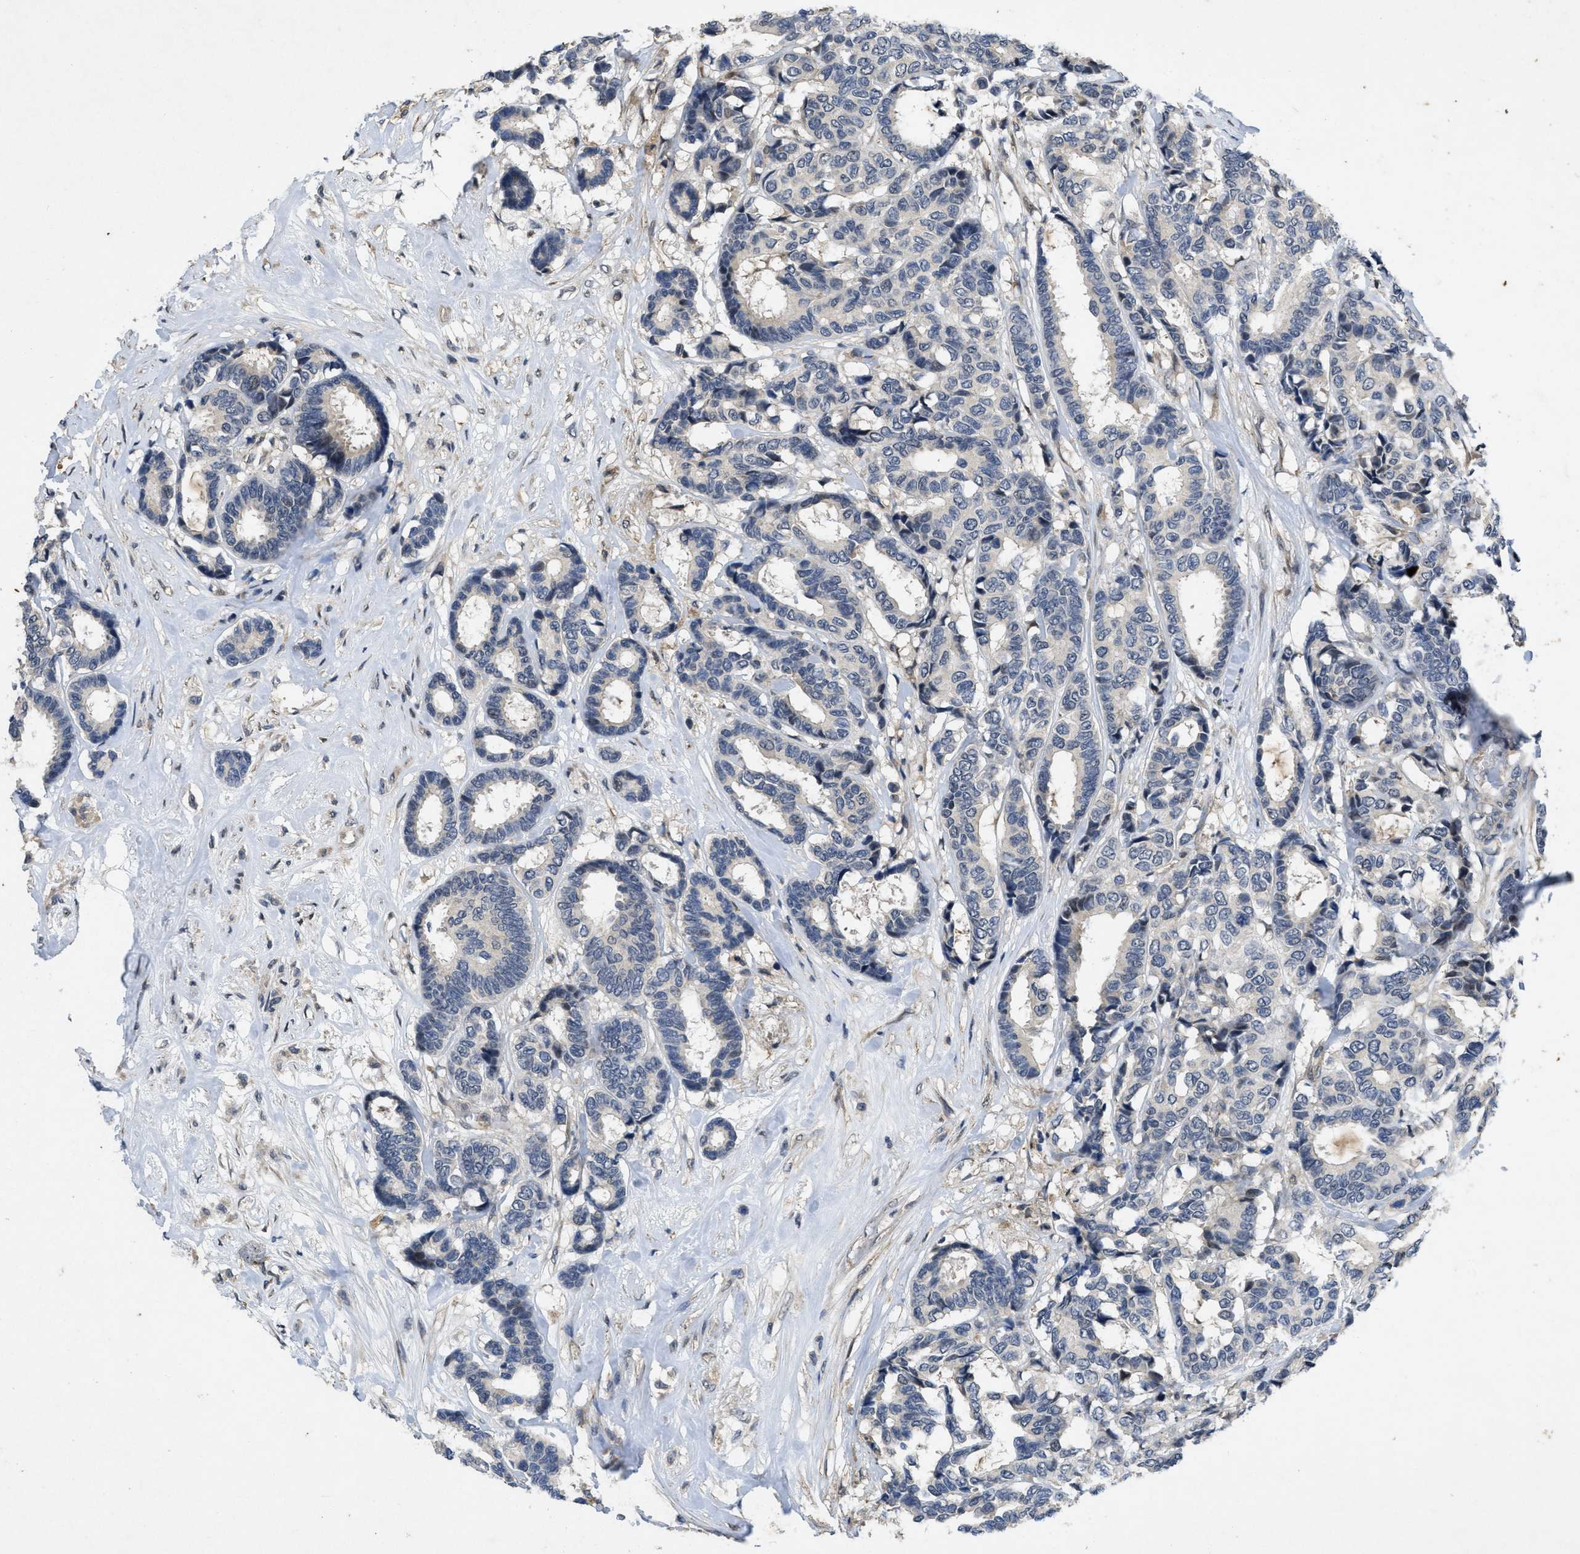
{"staining": {"intensity": "negative", "quantity": "none", "location": "none"}, "tissue": "breast cancer", "cell_type": "Tumor cells", "image_type": "cancer", "snomed": [{"axis": "morphology", "description": "Duct carcinoma"}, {"axis": "topography", "description": "Breast"}], "caption": "Tumor cells show no significant protein expression in invasive ductal carcinoma (breast).", "gene": "PAPOLG", "patient": {"sex": "female", "age": 87}}